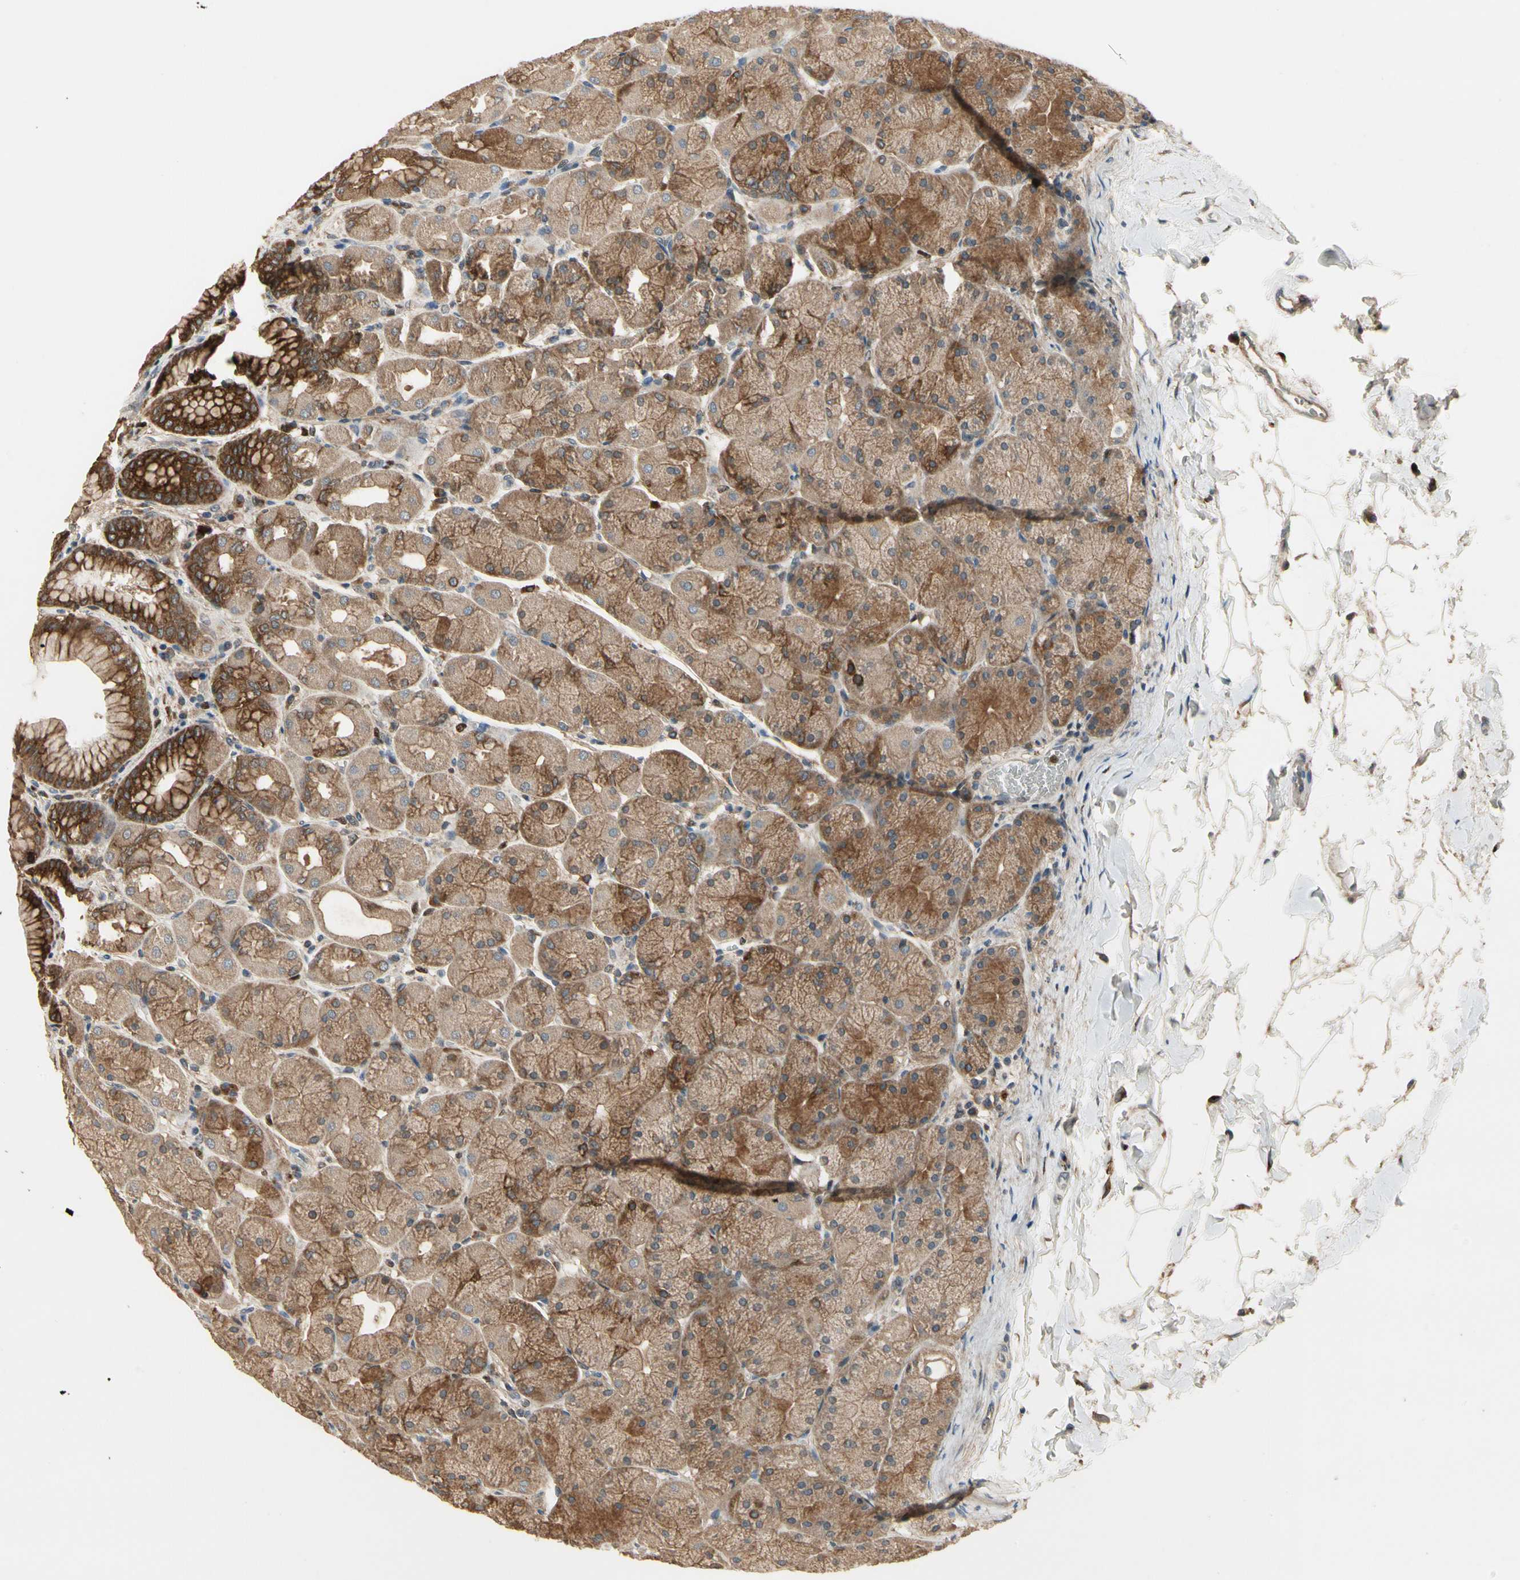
{"staining": {"intensity": "strong", "quantity": ">75%", "location": "cytoplasmic/membranous"}, "tissue": "stomach", "cell_type": "Glandular cells", "image_type": "normal", "snomed": [{"axis": "morphology", "description": "Normal tissue, NOS"}, {"axis": "topography", "description": "Stomach, upper"}], "caption": "Glandular cells display strong cytoplasmic/membranous expression in approximately >75% of cells in unremarkable stomach. The staining is performed using DAB (3,3'-diaminobenzidine) brown chromogen to label protein expression. The nuclei are counter-stained blue using hematoxylin.", "gene": "CGREF1", "patient": {"sex": "female", "age": 56}}